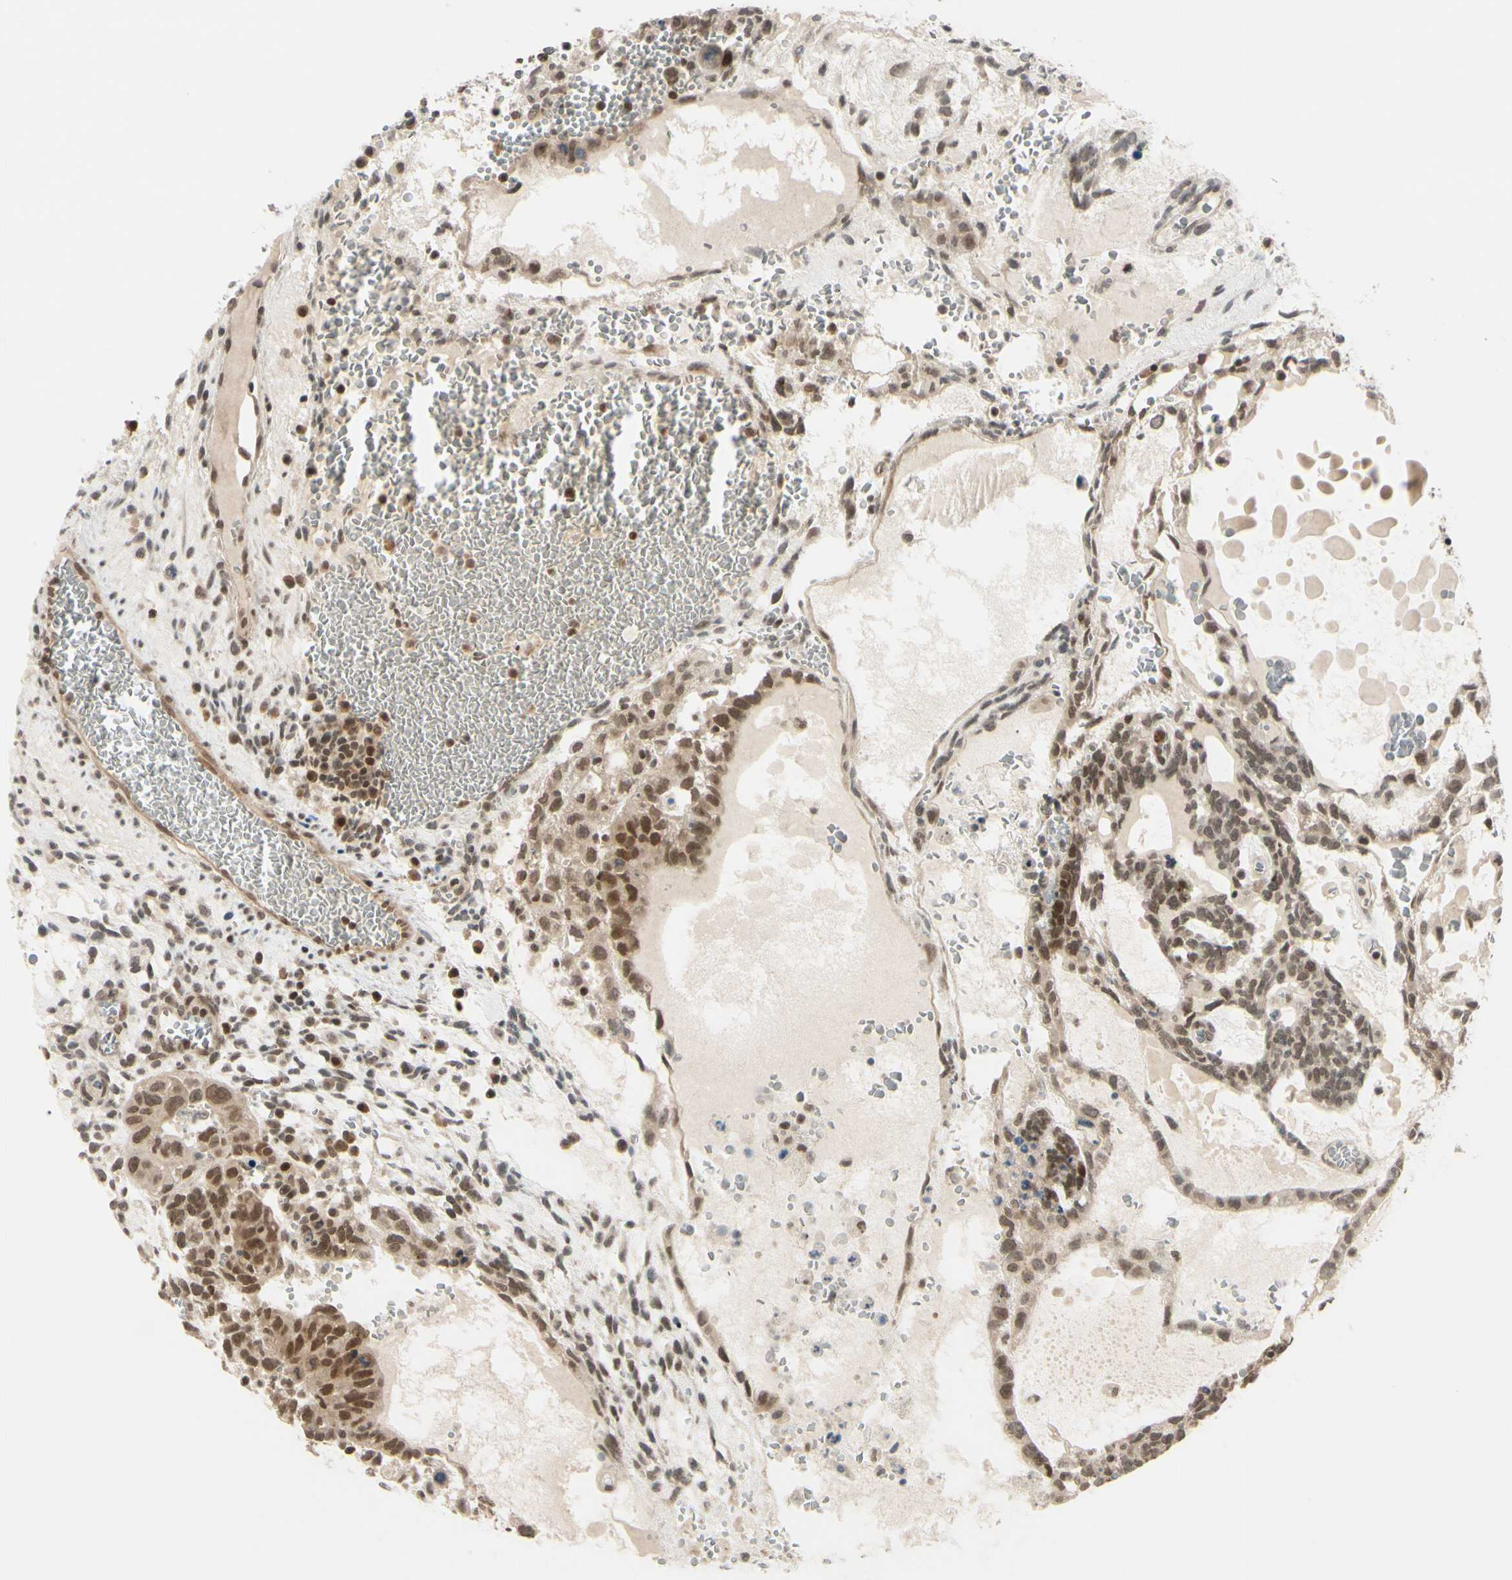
{"staining": {"intensity": "moderate", "quantity": ">75%", "location": "cytoplasmic/membranous,nuclear"}, "tissue": "testis cancer", "cell_type": "Tumor cells", "image_type": "cancer", "snomed": [{"axis": "morphology", "description": "Seminoma, NOS"}, {"axis": "morphology", "description": "Carcinoma, Embryonal, NOS"}, {"axis": "topography", "description": "Testis"}], "caption": "Tumor cells show medium levels of moderate cytoplasmic/membranous and nuclear expression in approximately >75% of cells in testis cancer (seminoma). Nuclei are stained in blue.", "gene": "BRMS1", "patient": {"sex": "male", "age": 52}}